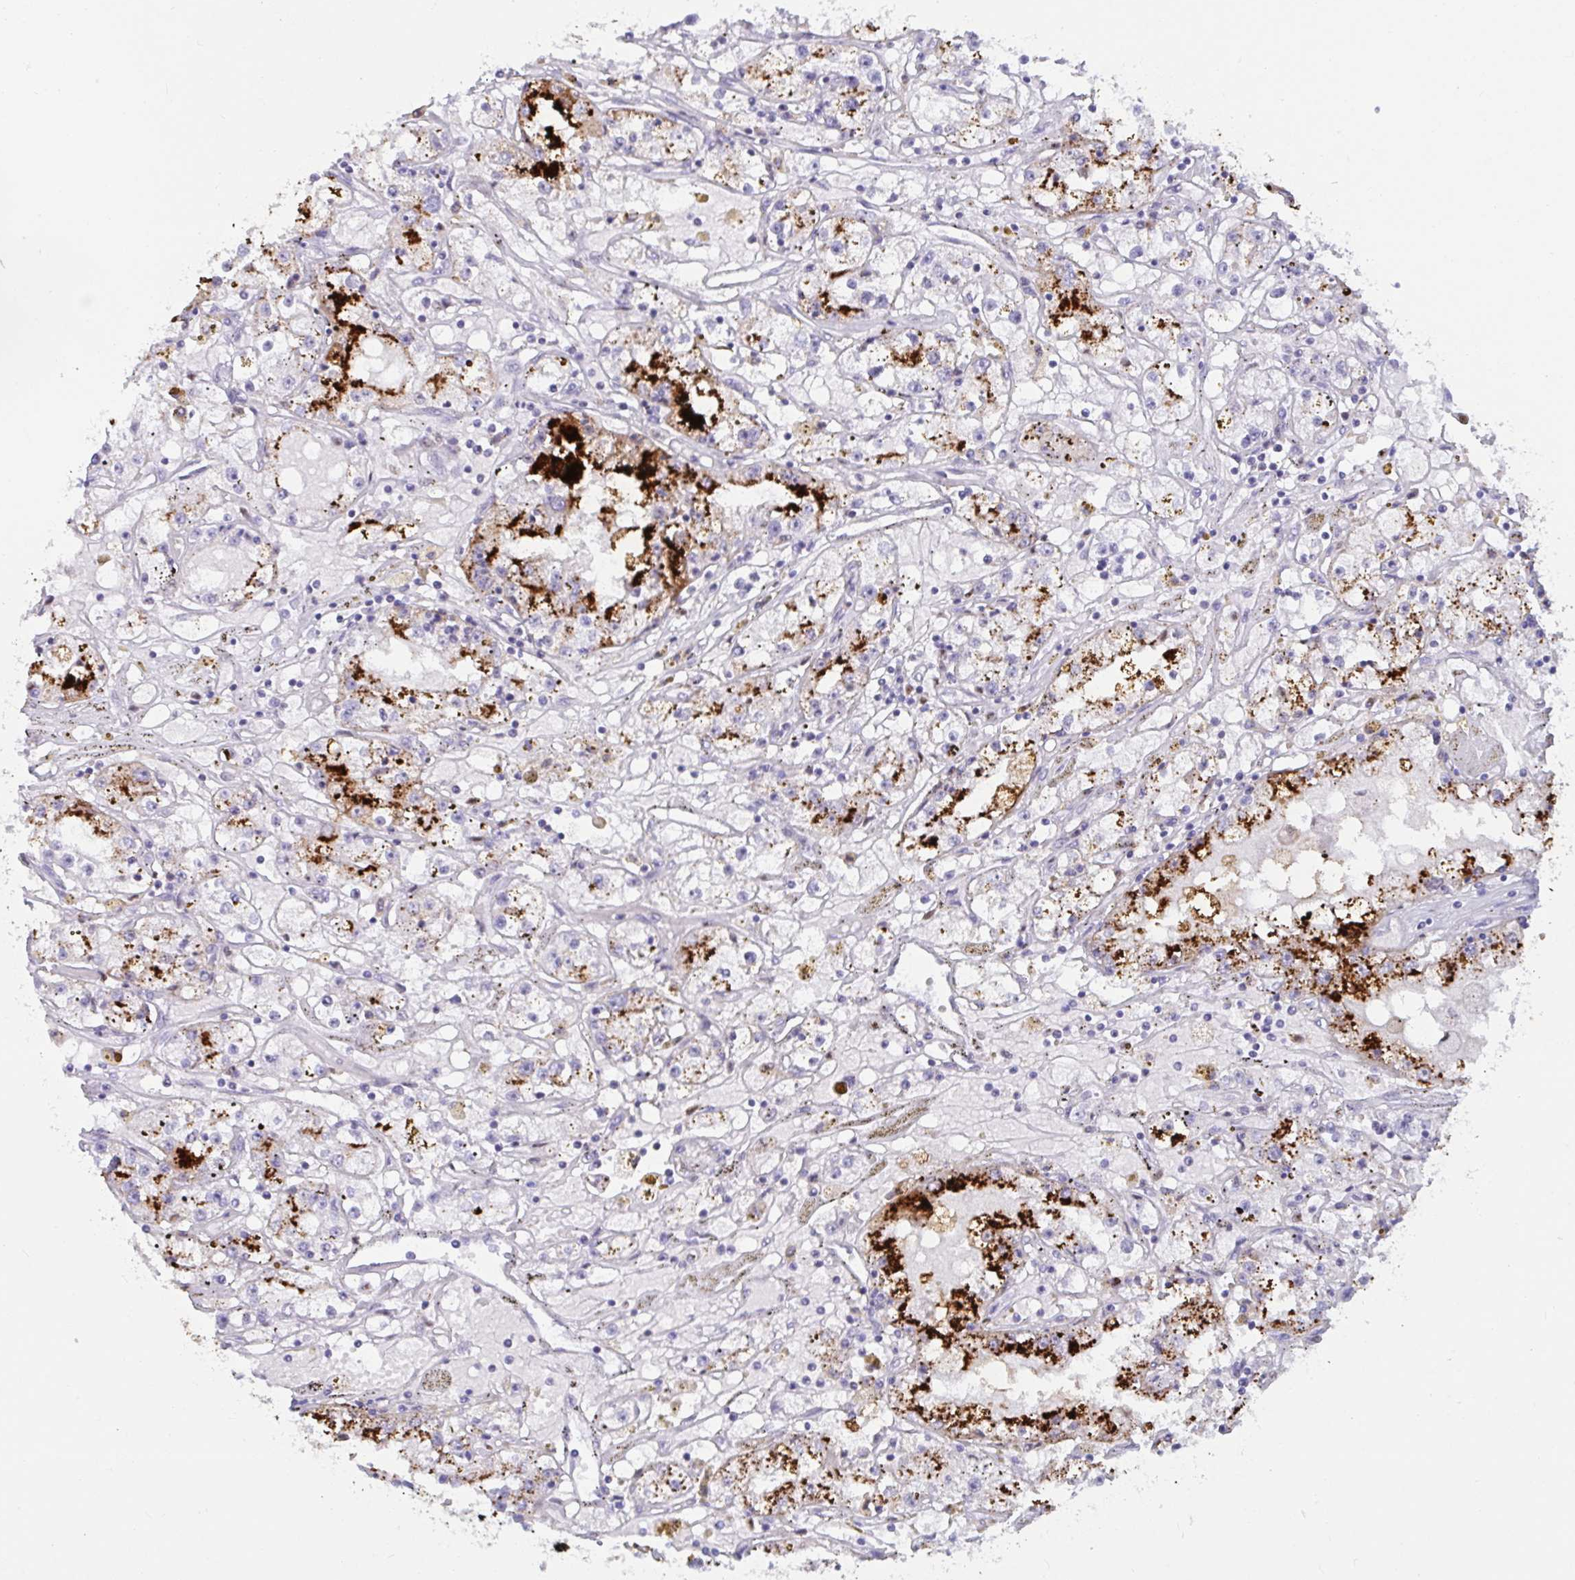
{"staining": {"intensity": "strong", "quantity": "25%-75%", "location": "cytoplasmic/membranous"}, "tissue": "renal cancer", "cell_type": "Tumor cells", "image_type": "cancer", "snomed": [{"axis": "morphology", "description": "Adenocarcinoma, NOS"}, {"axis": "topography", "description": "Kidney"}], "caption": "Renal cancer stained with a protein marker displays strong staining in tumor cells.", "gene": "ZNF586", "patient": {"sex": "male", "age": 56}}